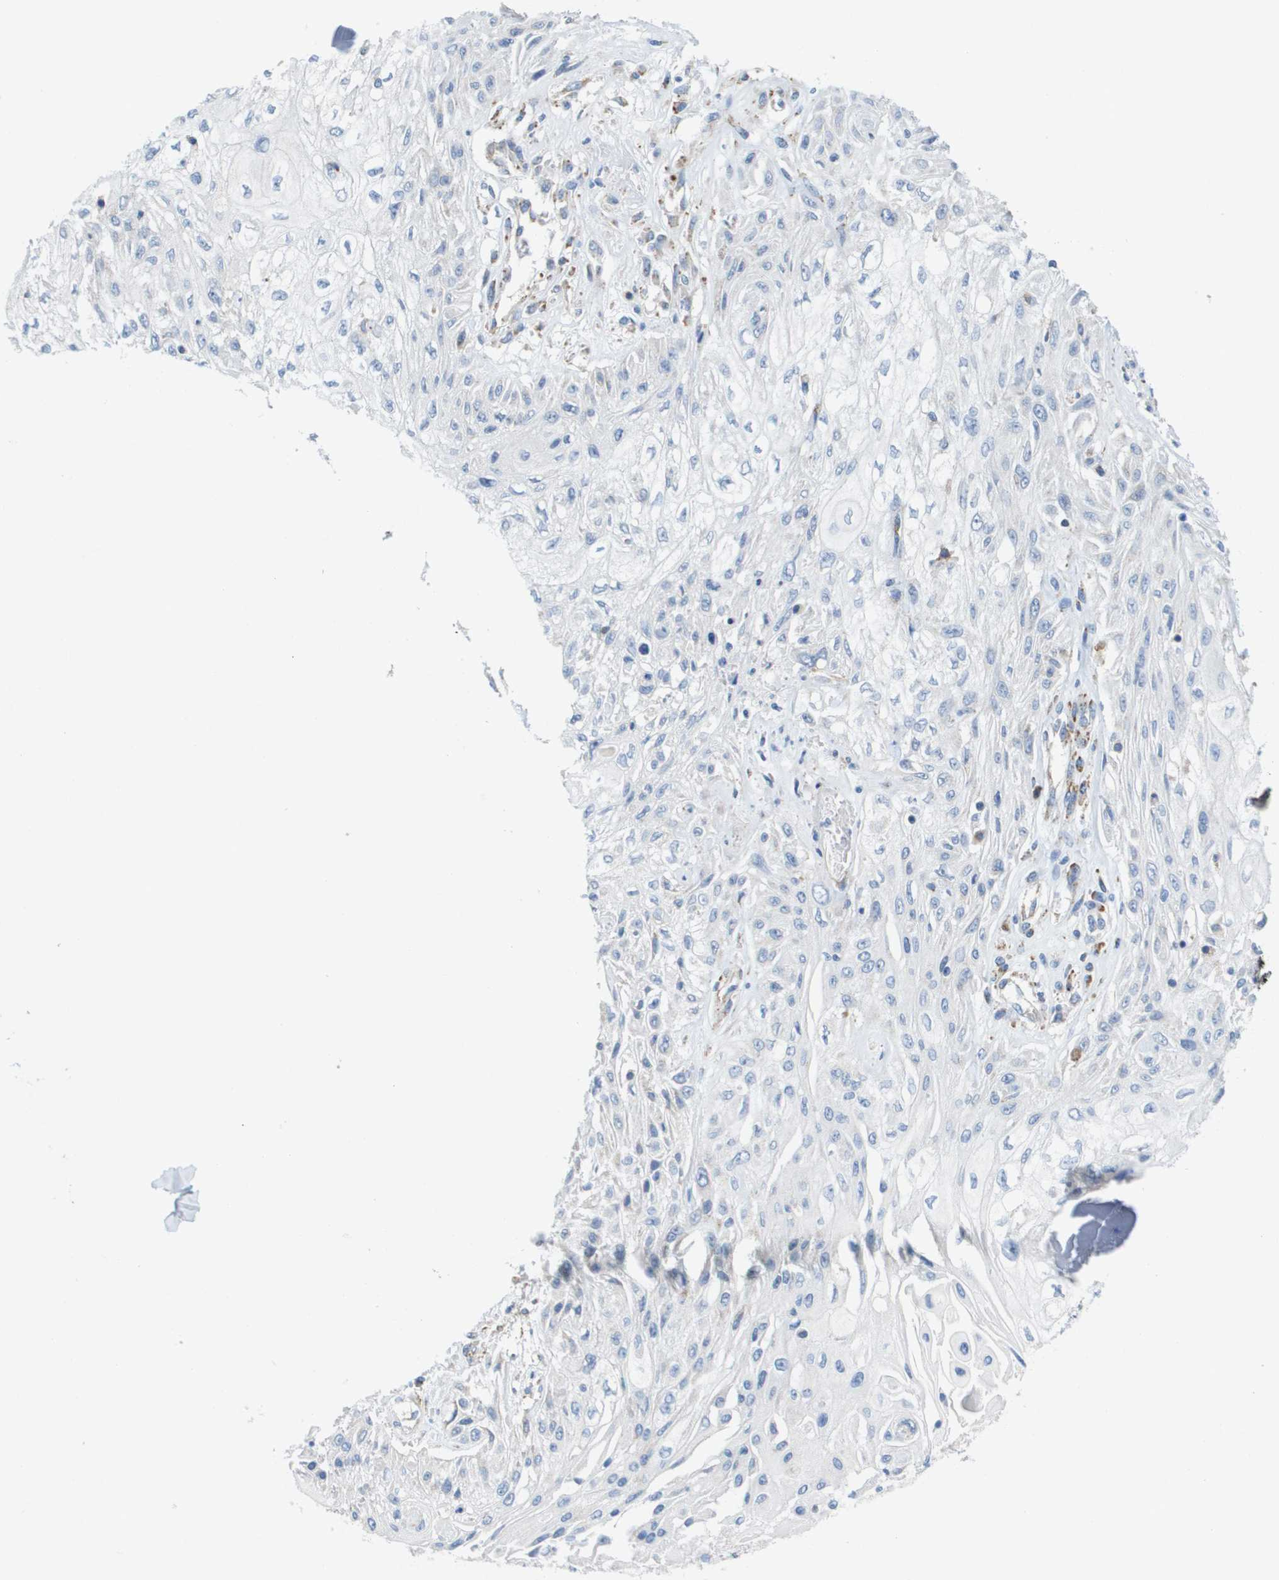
{"staining": {"intensity": "negative", "quantity": "none", "location": "none"}, "tissue": "skin cancer", "cell_type": "Tumor cells", "image_type": "cancer", "snomed": [{"axis": "morphology", "description": "Squamous cell carcinoma, NOS"}, {"axis": "topography", "description": "Skin"}], "caption": "DAB (3,3'-diaminobenzidine) immunohistochemical staining of human skin squamous cell carcinoma reveals no significant expression in tumor cells. Brightfield microscopy of IHC stained with DAB (brown) and hematoxylin (blue), captured at high magnification.", "gene": "CD3G", "patient": {"sex": "male", "age": 75}}